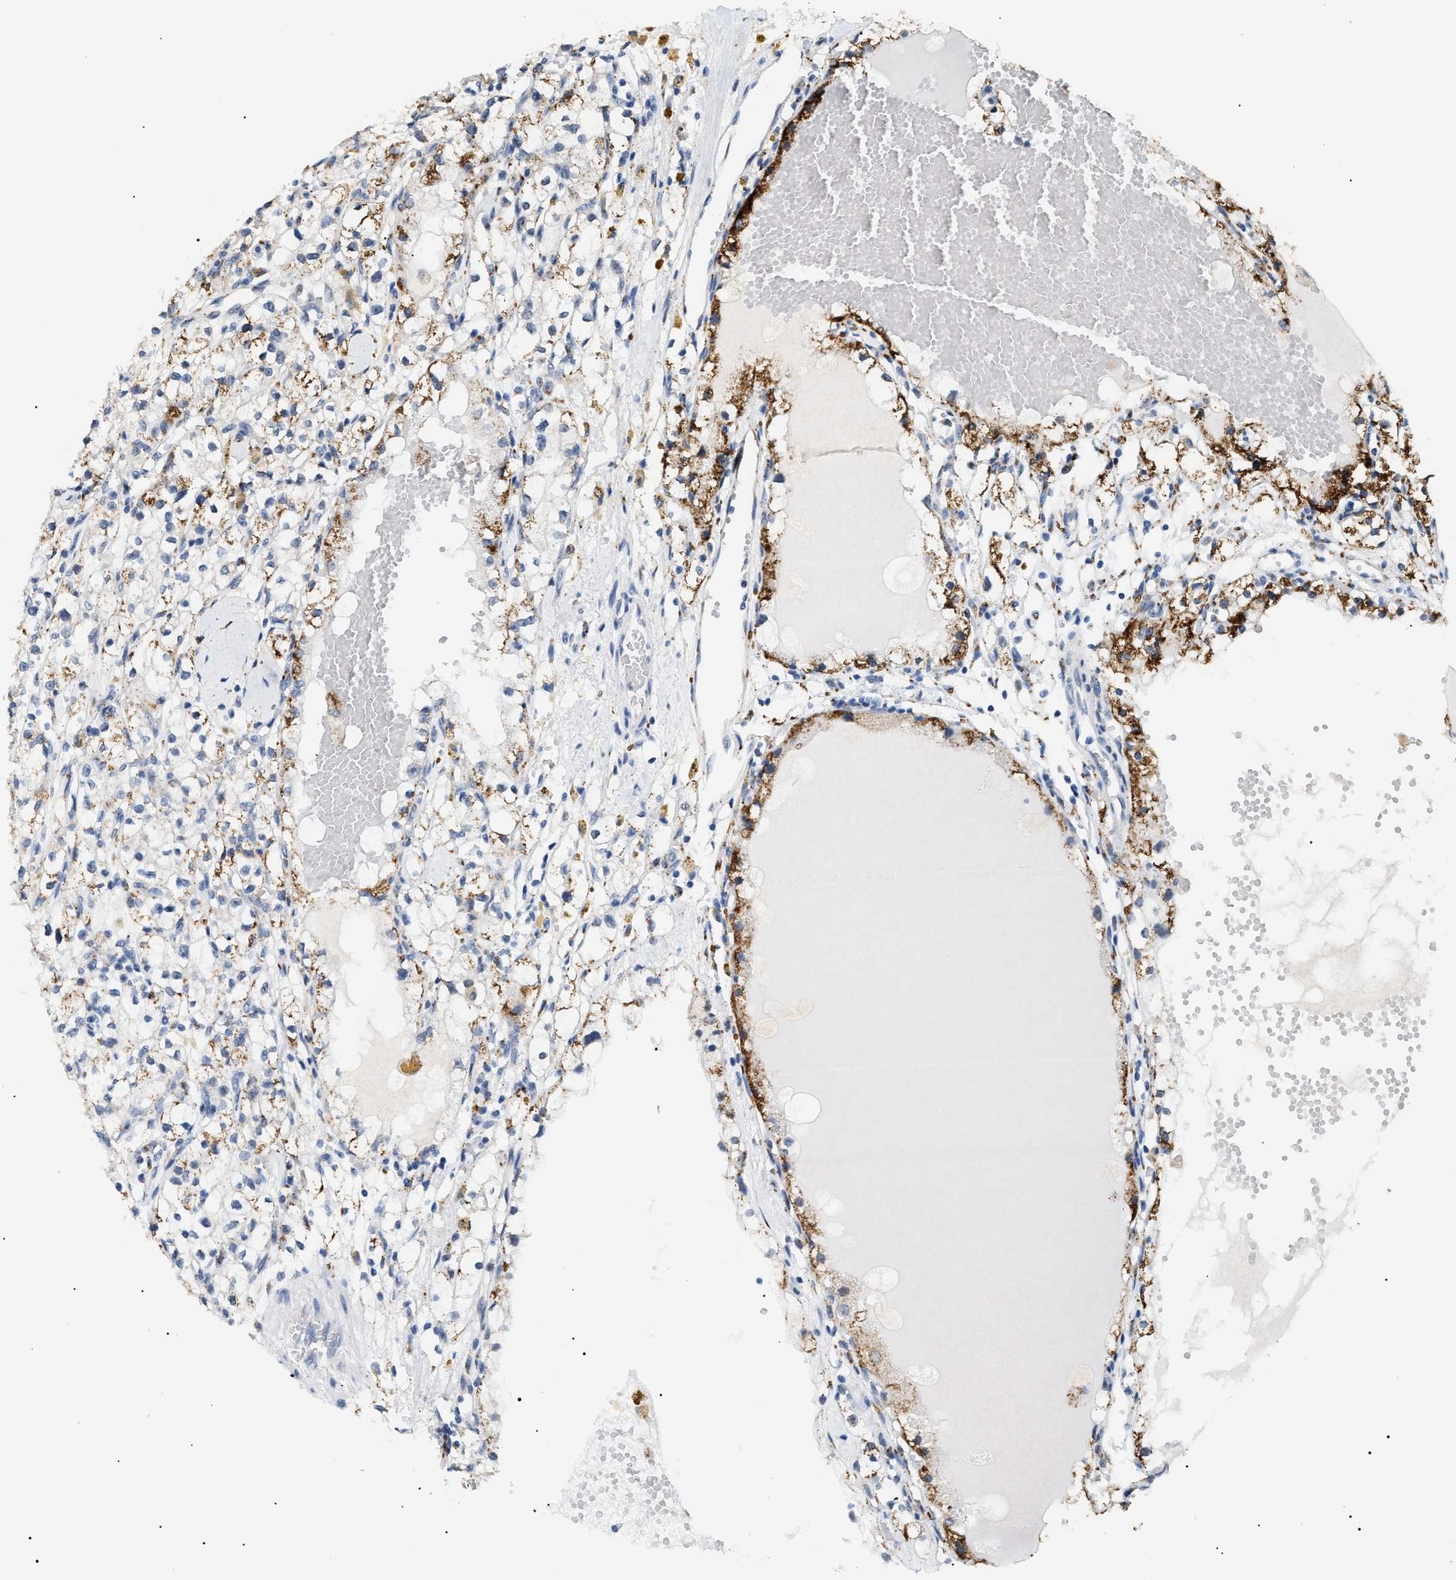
{"staining": {"intensity": "strong", "quantity": "25%-75%", "location": "cytoplasmic/membranous"}, "tissue": "renal cancer", "cell_type": "Tumor cells", "image_type": "cancer", "snomed": [{"axis": "morphology", "description": "Adenocarcinoma, NOS"}, {"axis": "topography", "description": "Kidney"}], "caption": "Immunohistochemical staining of human renal cancer displays high levels of strong cytoplasmic/membranous expression in about 25%-75% of tumor cells. (Stains: DAB in brown, nuclei in blue, Microscopy: brightfield microscopy at high magnification).", "gene": "HSD17B11", "patient": {"sex": "male", "age": 56}}